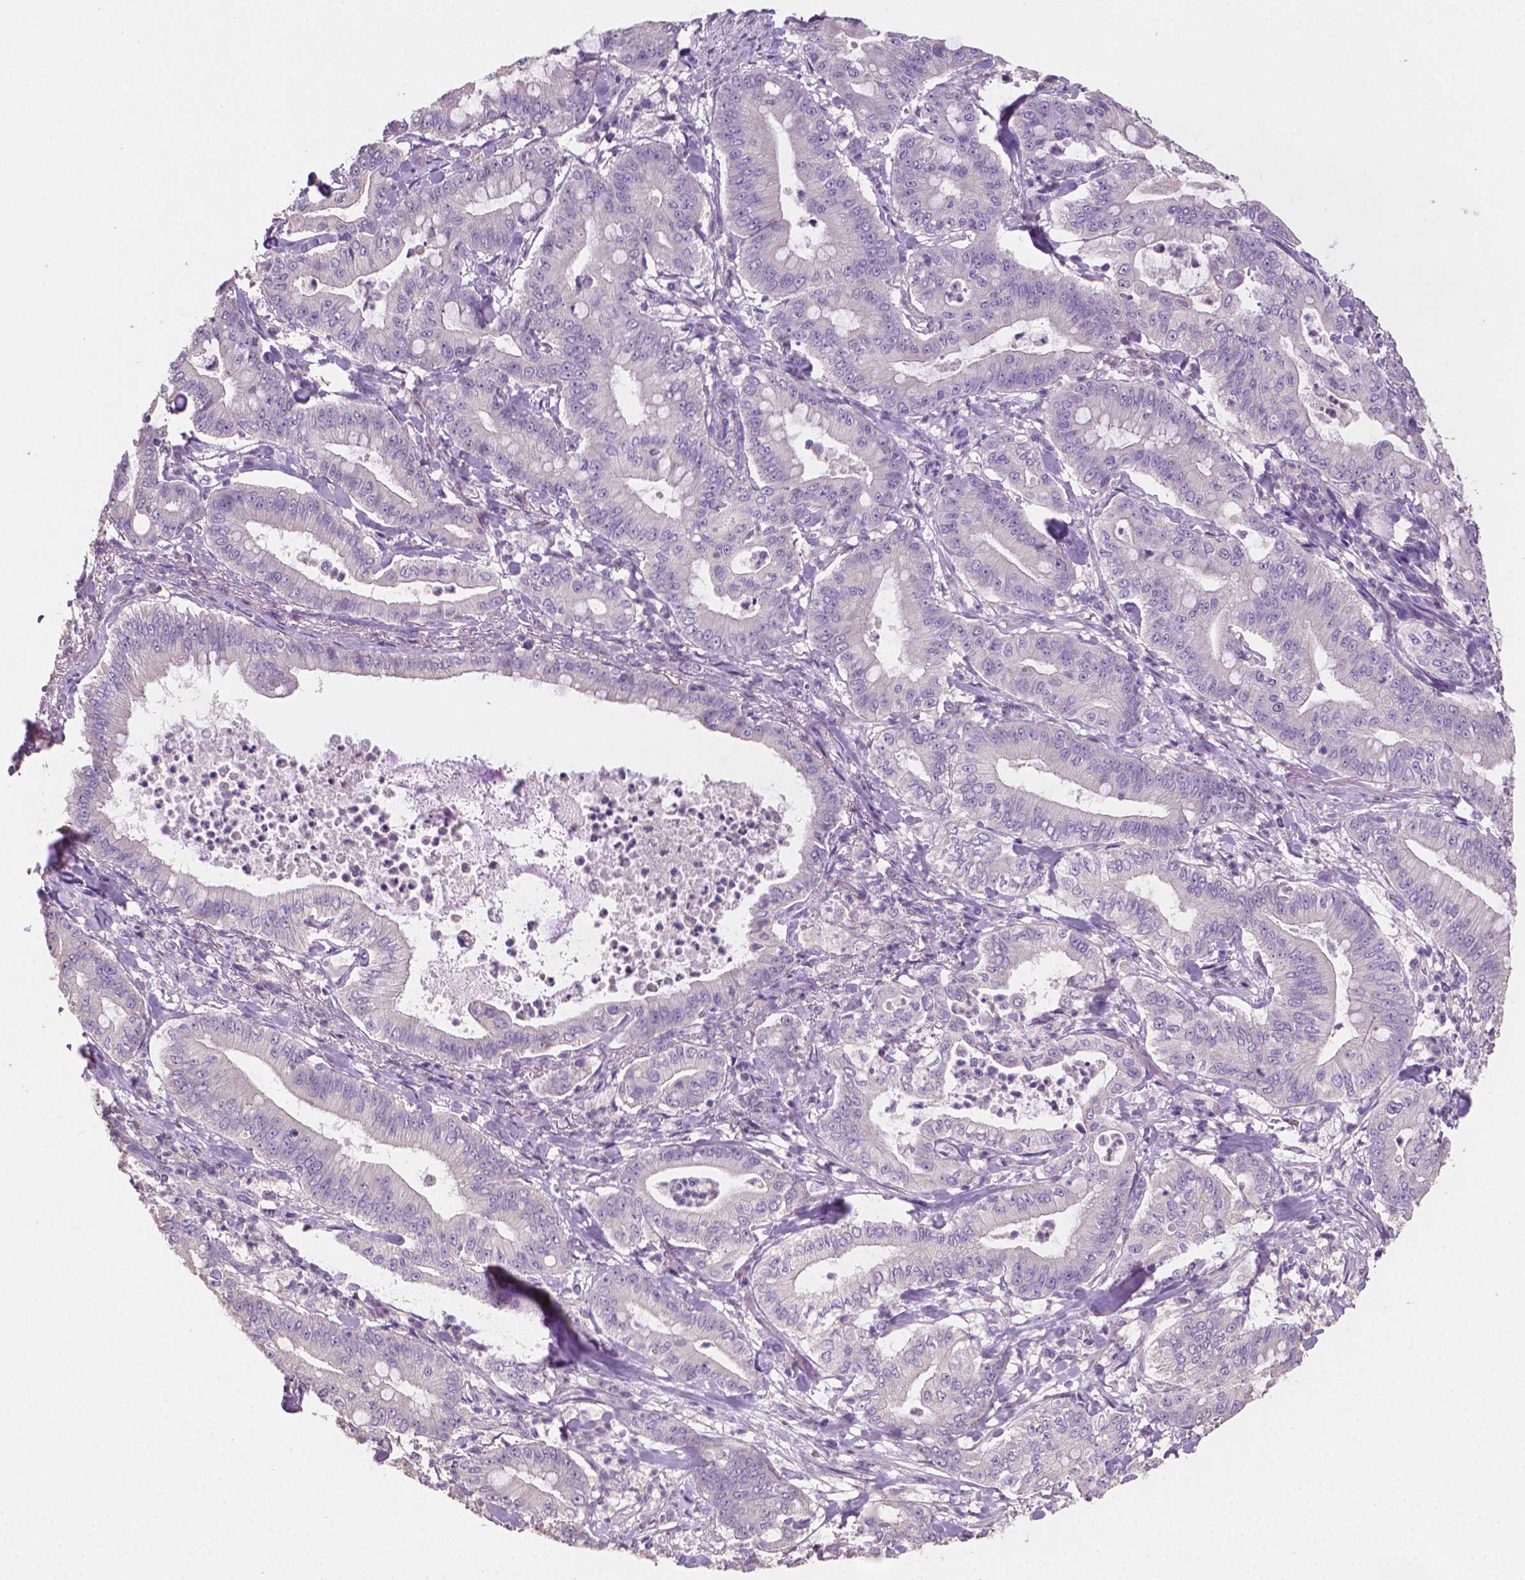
{"staining": {"intensity": "negative", "quantity": "none", "location": "none"}, "tissue": "pancreatic cancer", "cell_type": "Tumor cells", "image_type": "cancer", "snomed": [{"axis": "morphology", "description": "Adenocarcinoma, NOS"}, {"axis": "topography", "description": "Pancreas"}], "caption": "Tumor cells are negative for protein expression in human adenocarcinoma (pancreatic).", "gene": "CATIP", "patient": {"sex": "male", "age": 71}}